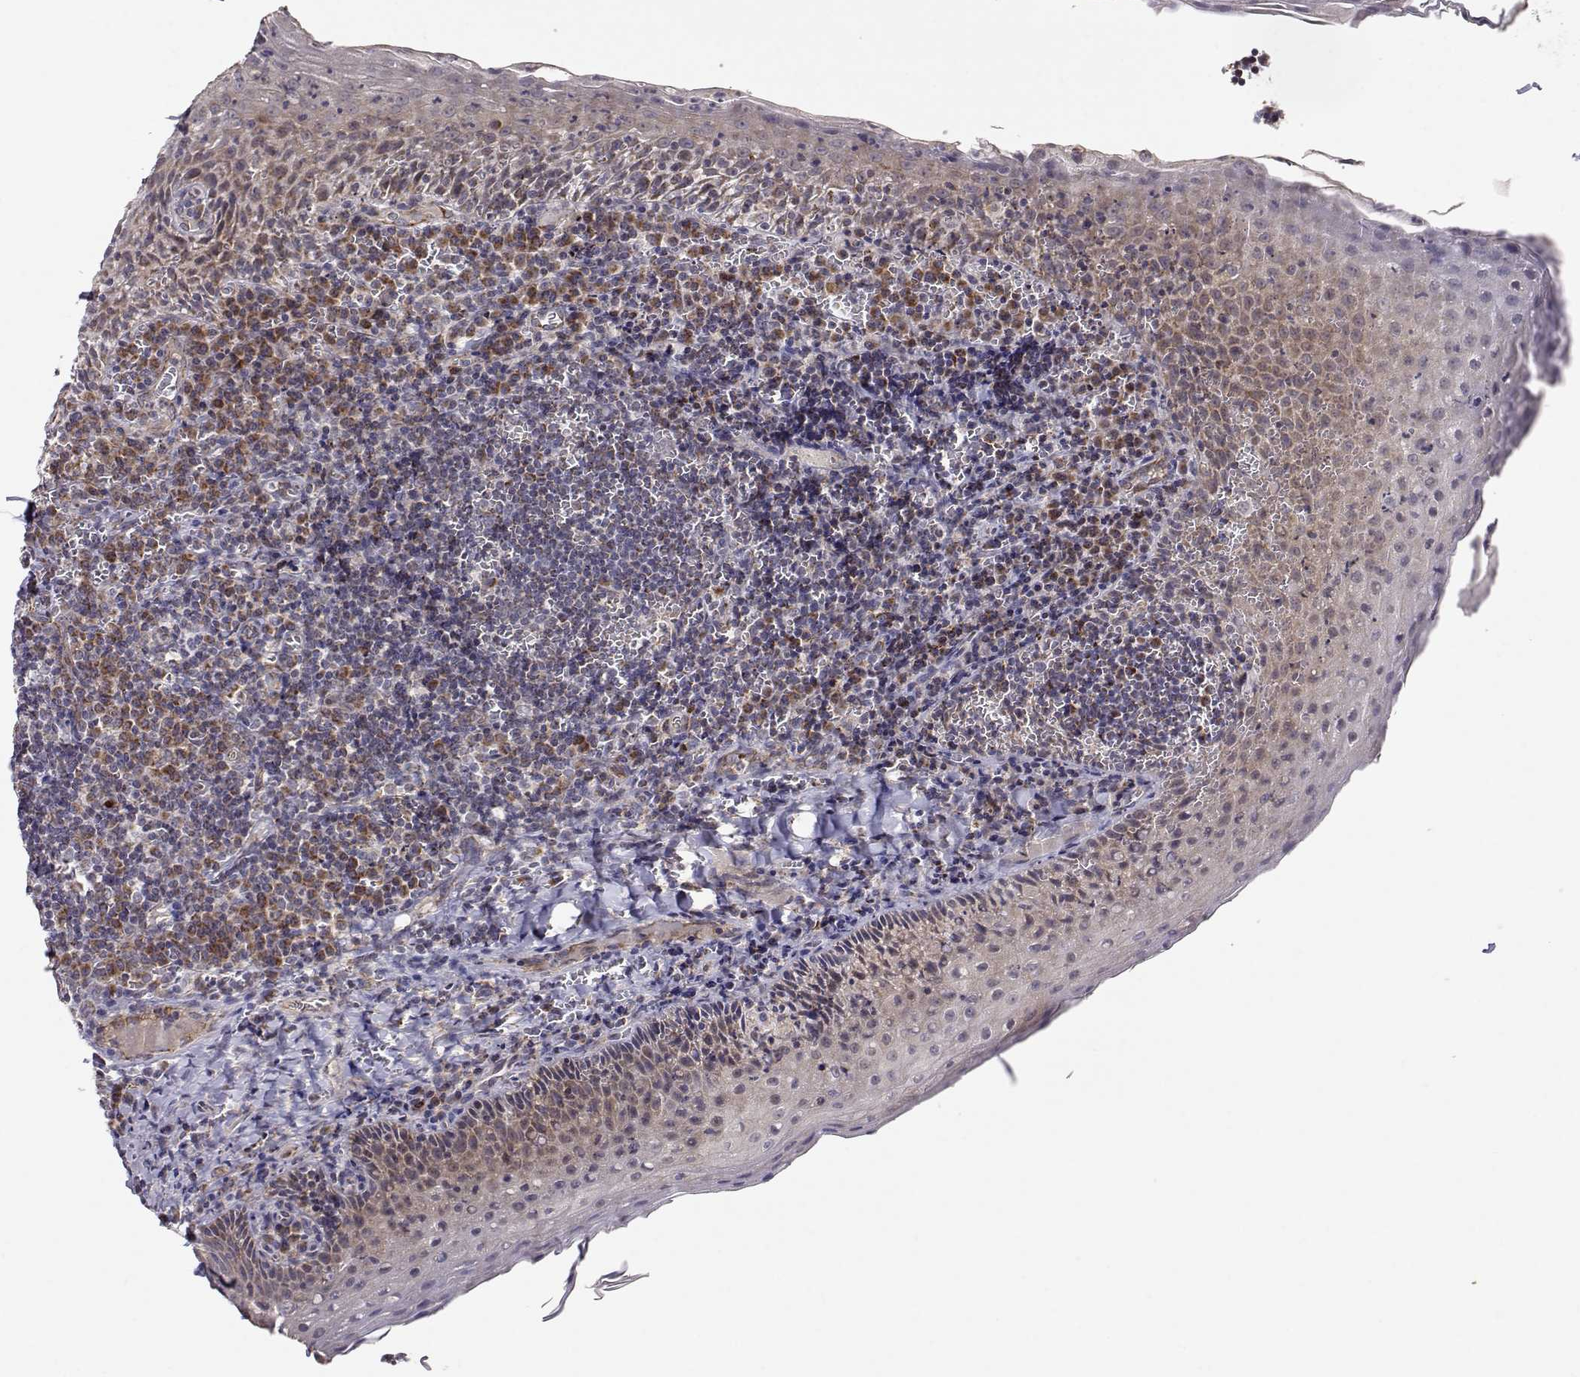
{"staining": {"intensity": "strong", "quantity": "25%-75%", "location": "cytoplasmic/membranous"}, "tissue": "tonsil", "cell_type": "Germinal center cells", "image_type": "normal", "snomed": [{"axis": "morphology", "description": "Normal tissue, NOS"}, {"axis": "morphology", "description": "Inflammation, NOS"}, {"axis": "topography", "description": "Tonsil"}], "caption": "A high amount of strong cytoplasmic/membranous staining is identified in about 25%-75% of germinal center cells in unremarkable tonsil. Immunohistochemistry (ihc) stains the protein in brown and the nuclei are stained blue.", "gene": "EXOG", "patient": {"sex": "female", "age": 31}}